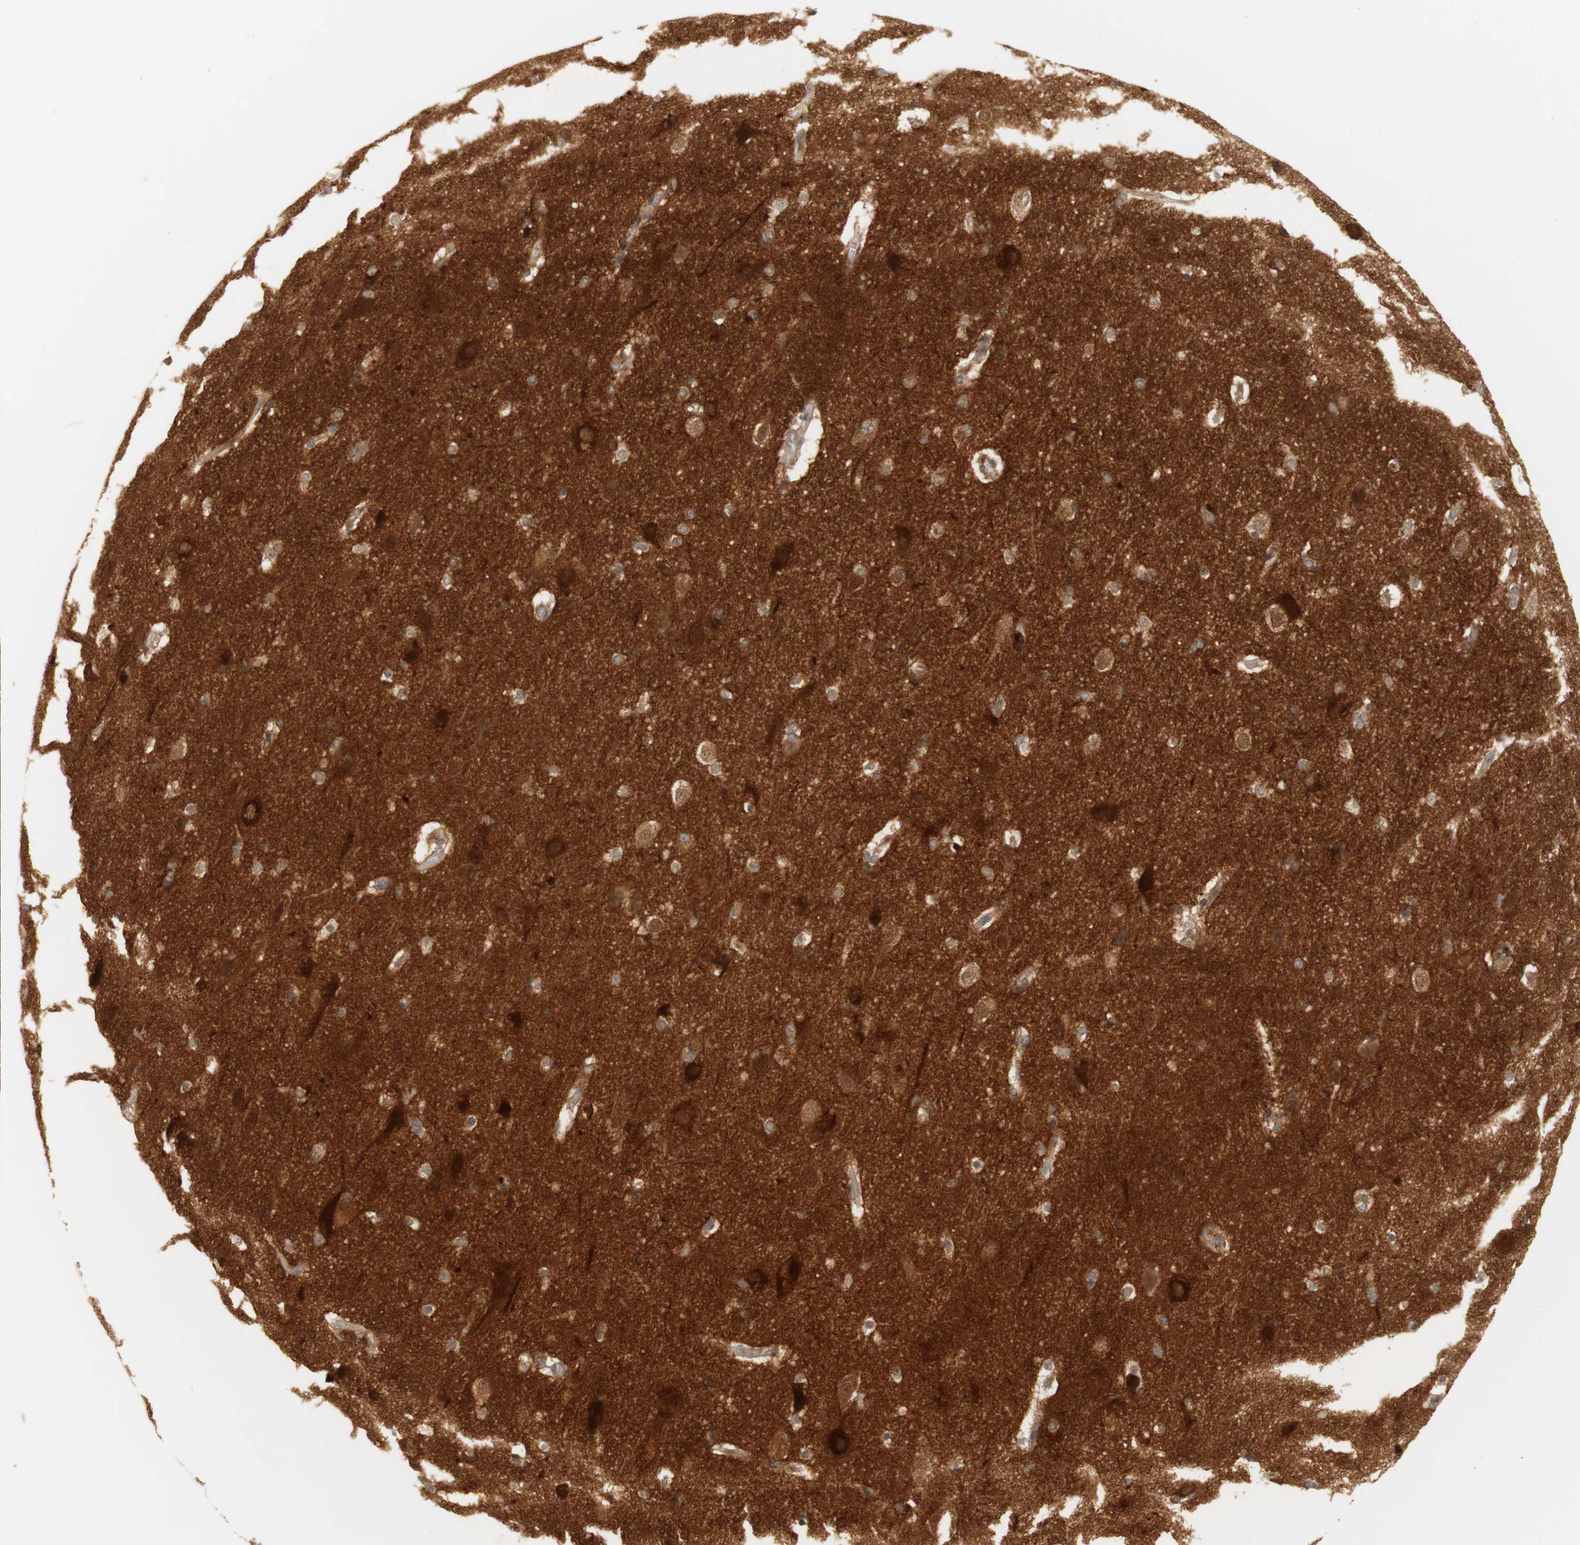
{"staining": {"intensity": "strong", "quantity": ">75%", "location": "cytoplasmic/membranous"}, "tissue": "hippocampus", "cell_type": "Glial cells", "image_type": "normal", "snomed": [{"axis": "morphology", "description": "Normal tissue, NOS"}, {"axis": "topography", "description": "Hippocampus"}], "caption": "Glial cells reveal high levels of strong cytoplasmic/membranous staining in about >75% of cells in normal human hippocampus. The staining was performed using DAB, with brown indicating positive protein expression. Nuclei are stained blue with hematoxylin.", "gene": "RTN3", "patient": {"sex": "female", "age": 19}}